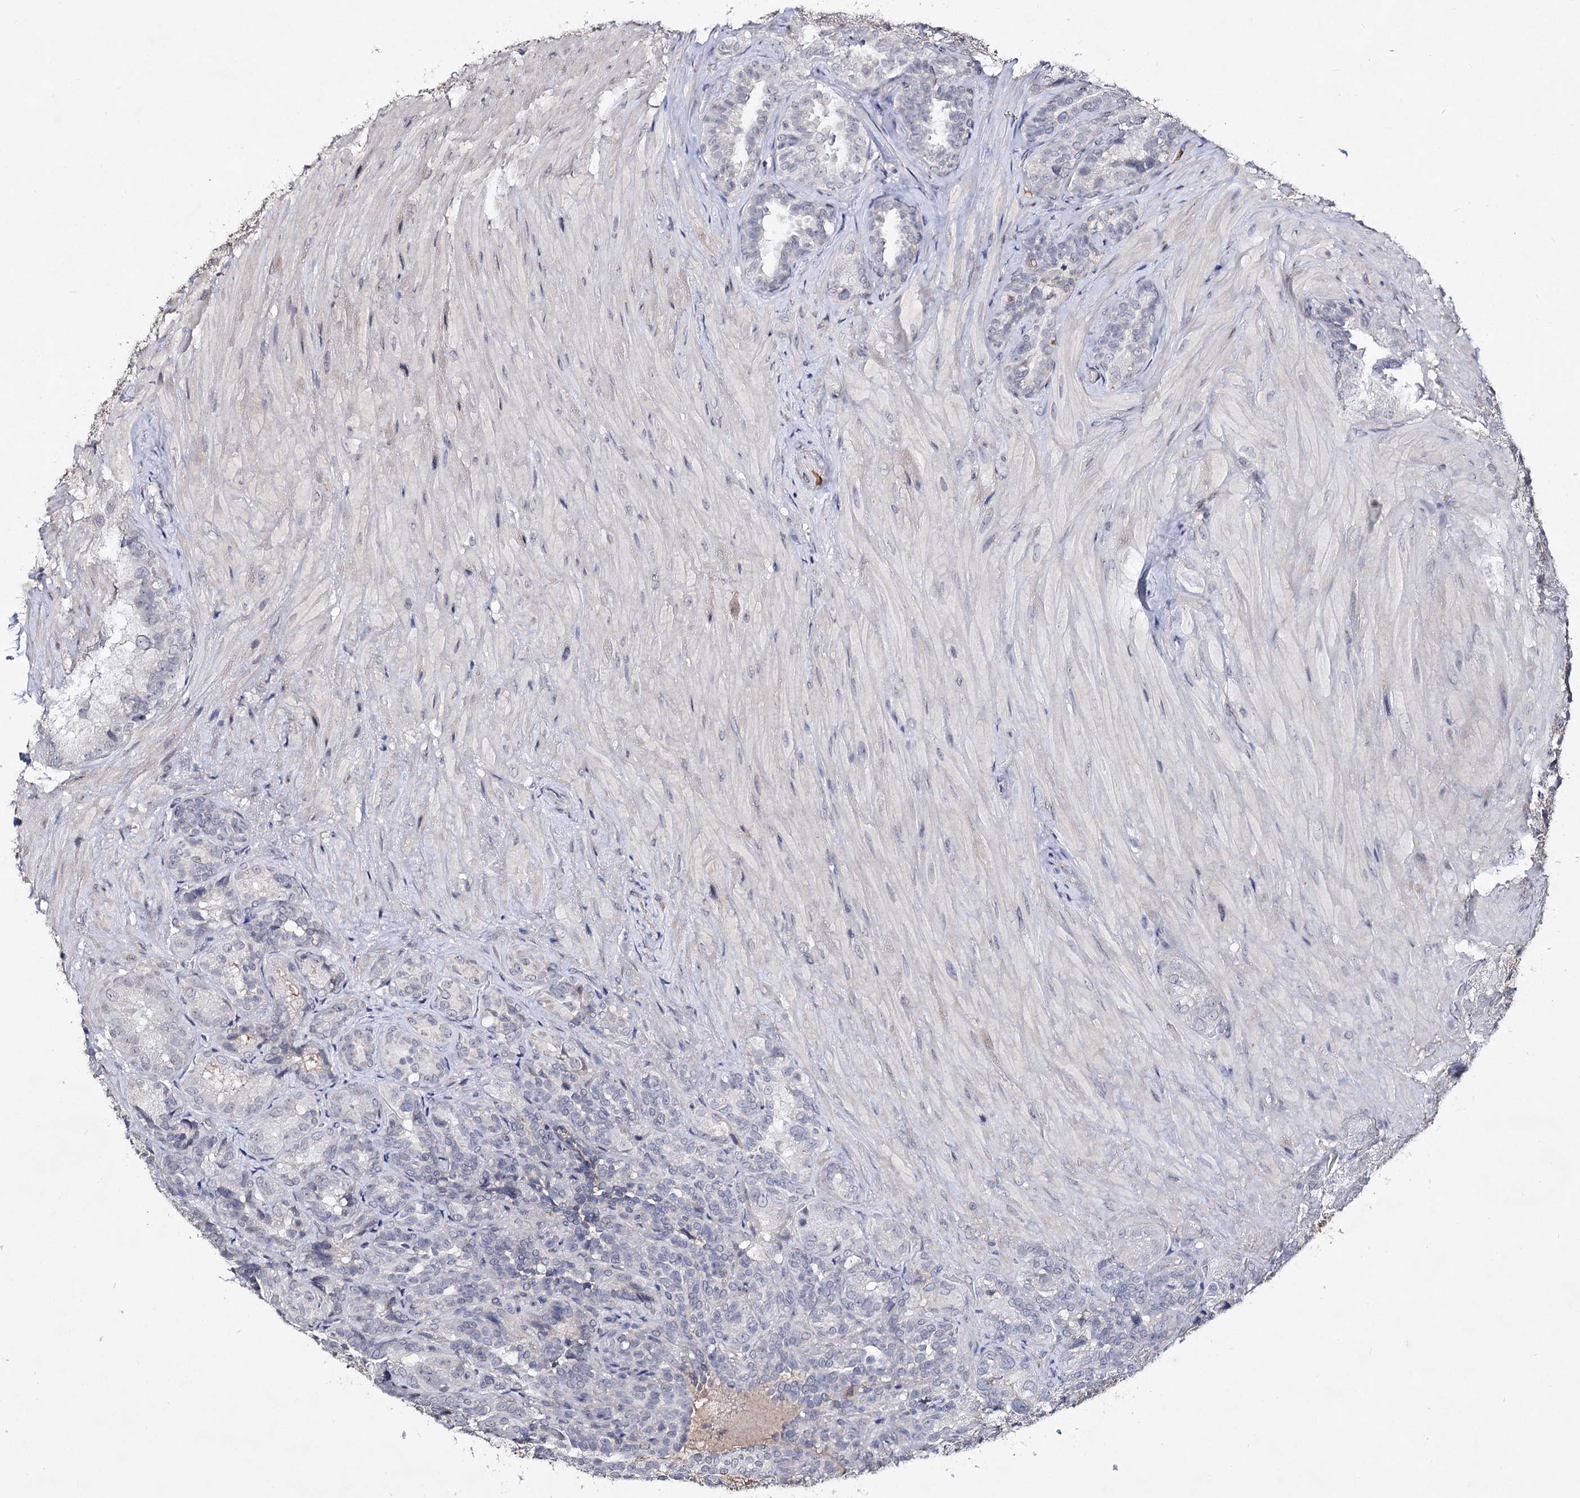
{"staining": {"intensity": "negative", "quantity": "none", "location": "none"}, "tissue": "seminal vesicle", "cell_type": "Glandular cells", "image_type": "normal", "snomed": [{"axis": "morphology", "description": "Normal tissue, NOS"}, {"axis": "topography", "description": "Seminal veicle"}, {"axis": "topography", "description": "Peripheral nerve tissue"}], "caption": "The immunohistochemistry (IHC) histopathology image has no significant positivity in glandular cells of seminal vesicle. (Brightfield microscopy of DAB immunohistochemistry at high magnification).", "gene": "PLIN1", "patient": {"sex": "male", "age": 67}}